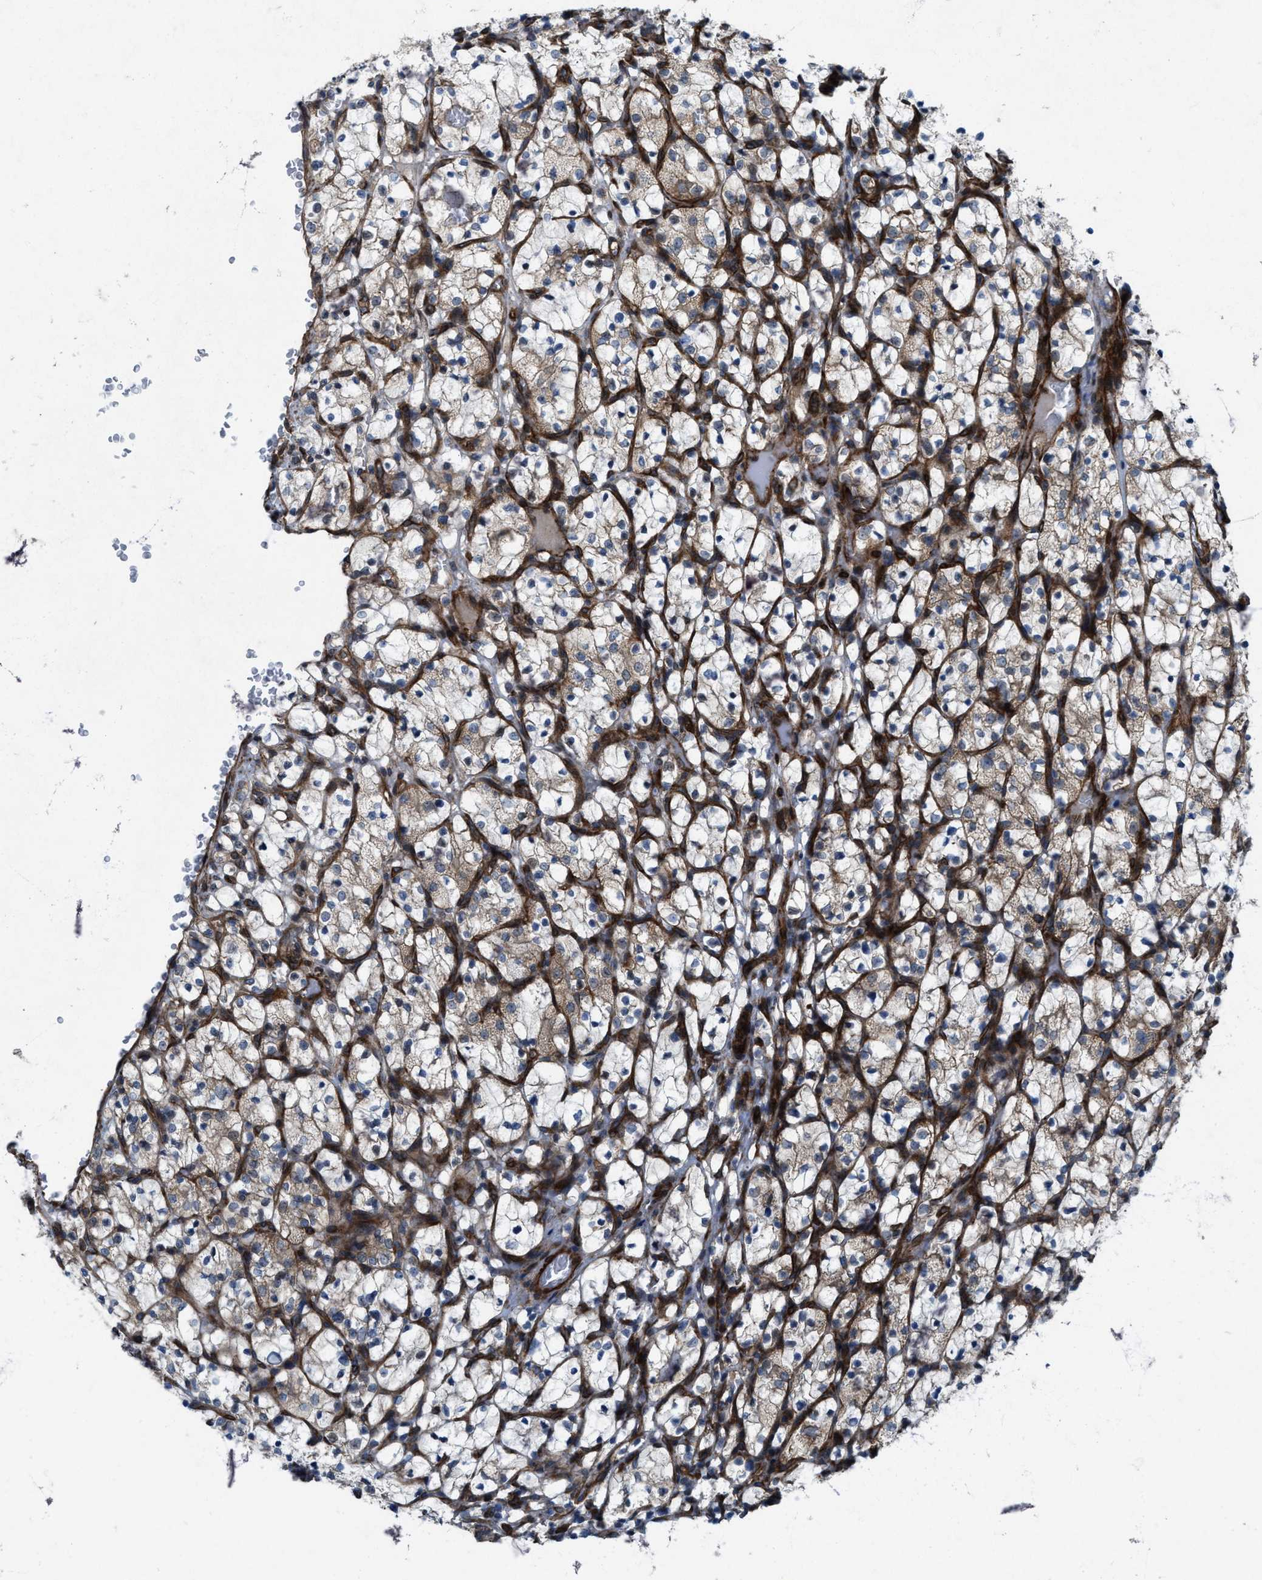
{"staining": {"intensity": "weak", "quantity": "<25%", "location": "cytoplasmic/membranous"}, "tissue": "renal cancer", "cell_type": "Tumor cells", "image_type": "cancer", "snomed": [{"axis": "morphology", "description": "Adenocarcinoma, NOS"}, {"axis": "topography", "description": "Kidney"}], "caption": "Histopathology image shows no protein expression in tumor cells of renal adenocarcinoma tissue.", "gene": "URGCP", "patient": {"sex": "female", "age": 69}}